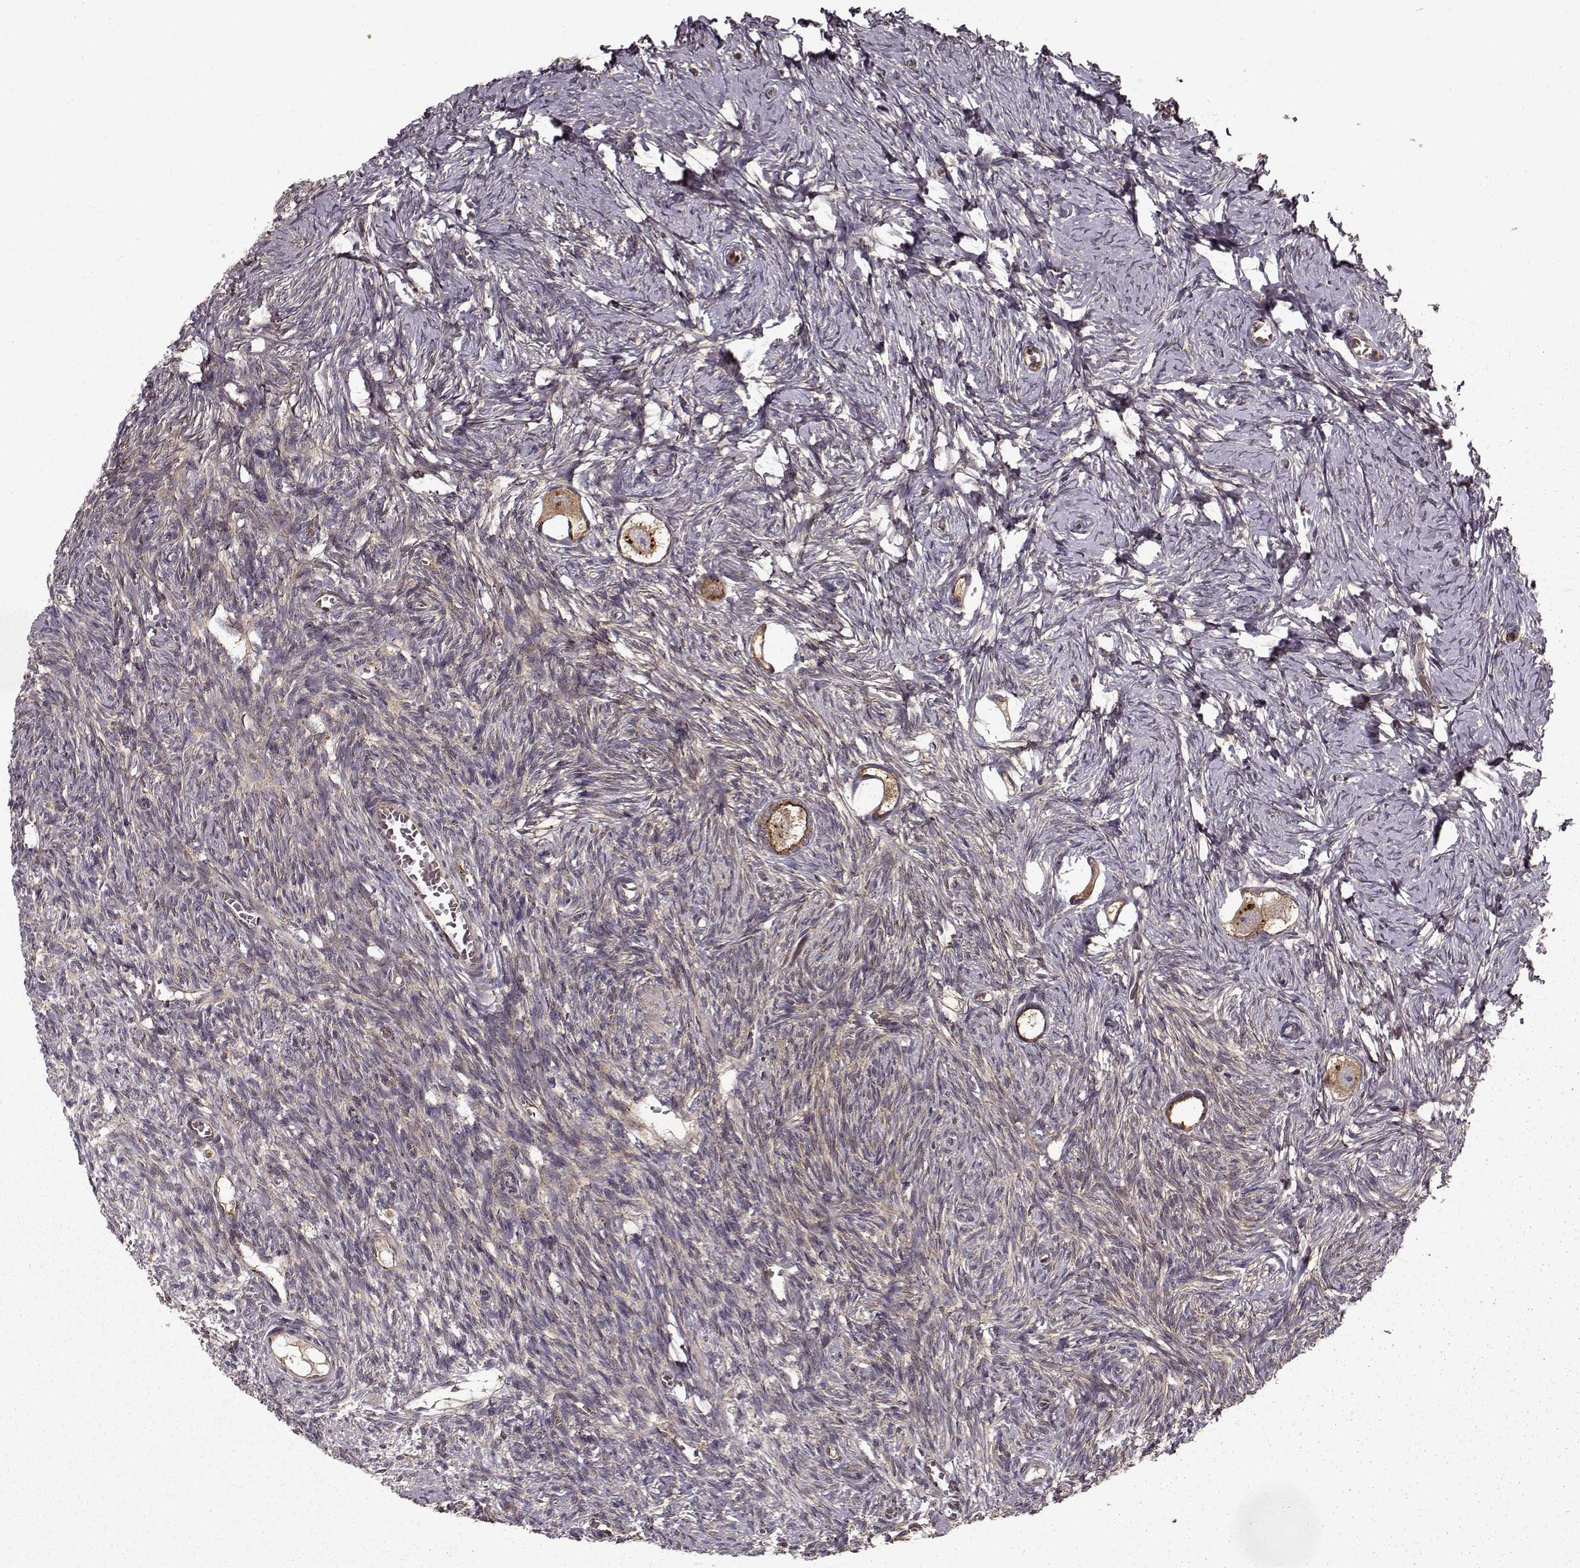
{"staining": {"intensity": "moderate", "quantity": ">75%", "location": "cytoplasmic/membranous"}, "tissue": "ovary", "cell_type": "Follicle cells", "image_type": "normal", "snomed": [{"axis": "morphology", "description": "Normal tissue, NOS"}, {"axis": "topography", "description": "Ovary"}], "caption": "Normal ovary was stained to show a protein in brown. There is medium levels of moderate cytoplasmic/membranous expression in about >75% of follicle cells. (DAB (3,3'-diaminobenzidine) = brown stain, brightfield microscopy at high magnification).", "gene": "IFRD2", "patient": {"sex": "female", "age": 27}}